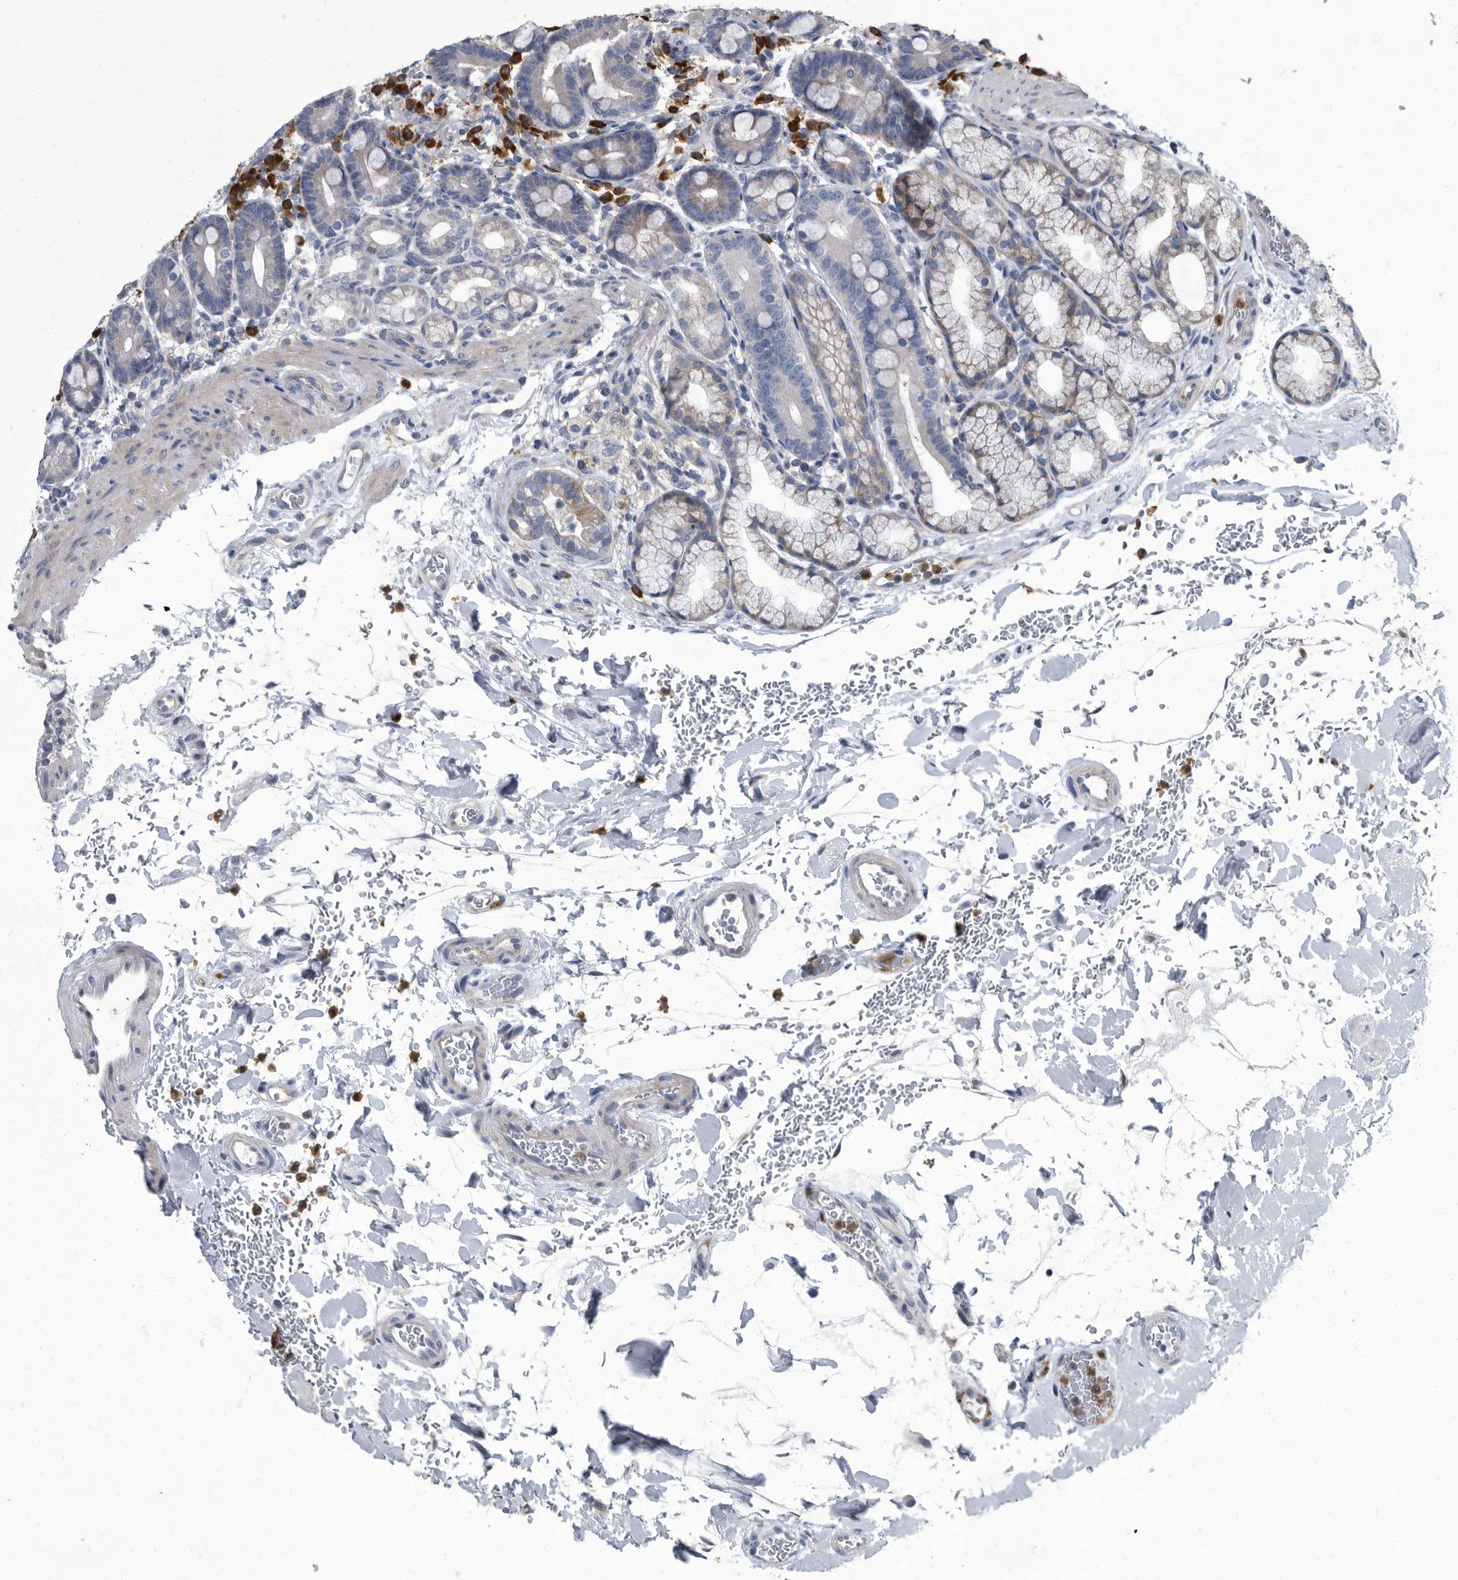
{"staining": {"intensity": "negative", "quantity": "none", "location": "none"}, "tissue": "duodenum", "cell_type": "Glandular cells", "image_type": "normal", "snomed": [{"axis": "morphology", "description": "Normal tissue, NOS"}, {"axis": "topography", "description": "Duodenum"}], "caption": "High power microscopy photomicrograph of an immunohistochemistry image of normal duodenum, revealing no significant staining in glandular cells.", "gene": "CDV3", "patient": {"sex": "male", "age": 54}}